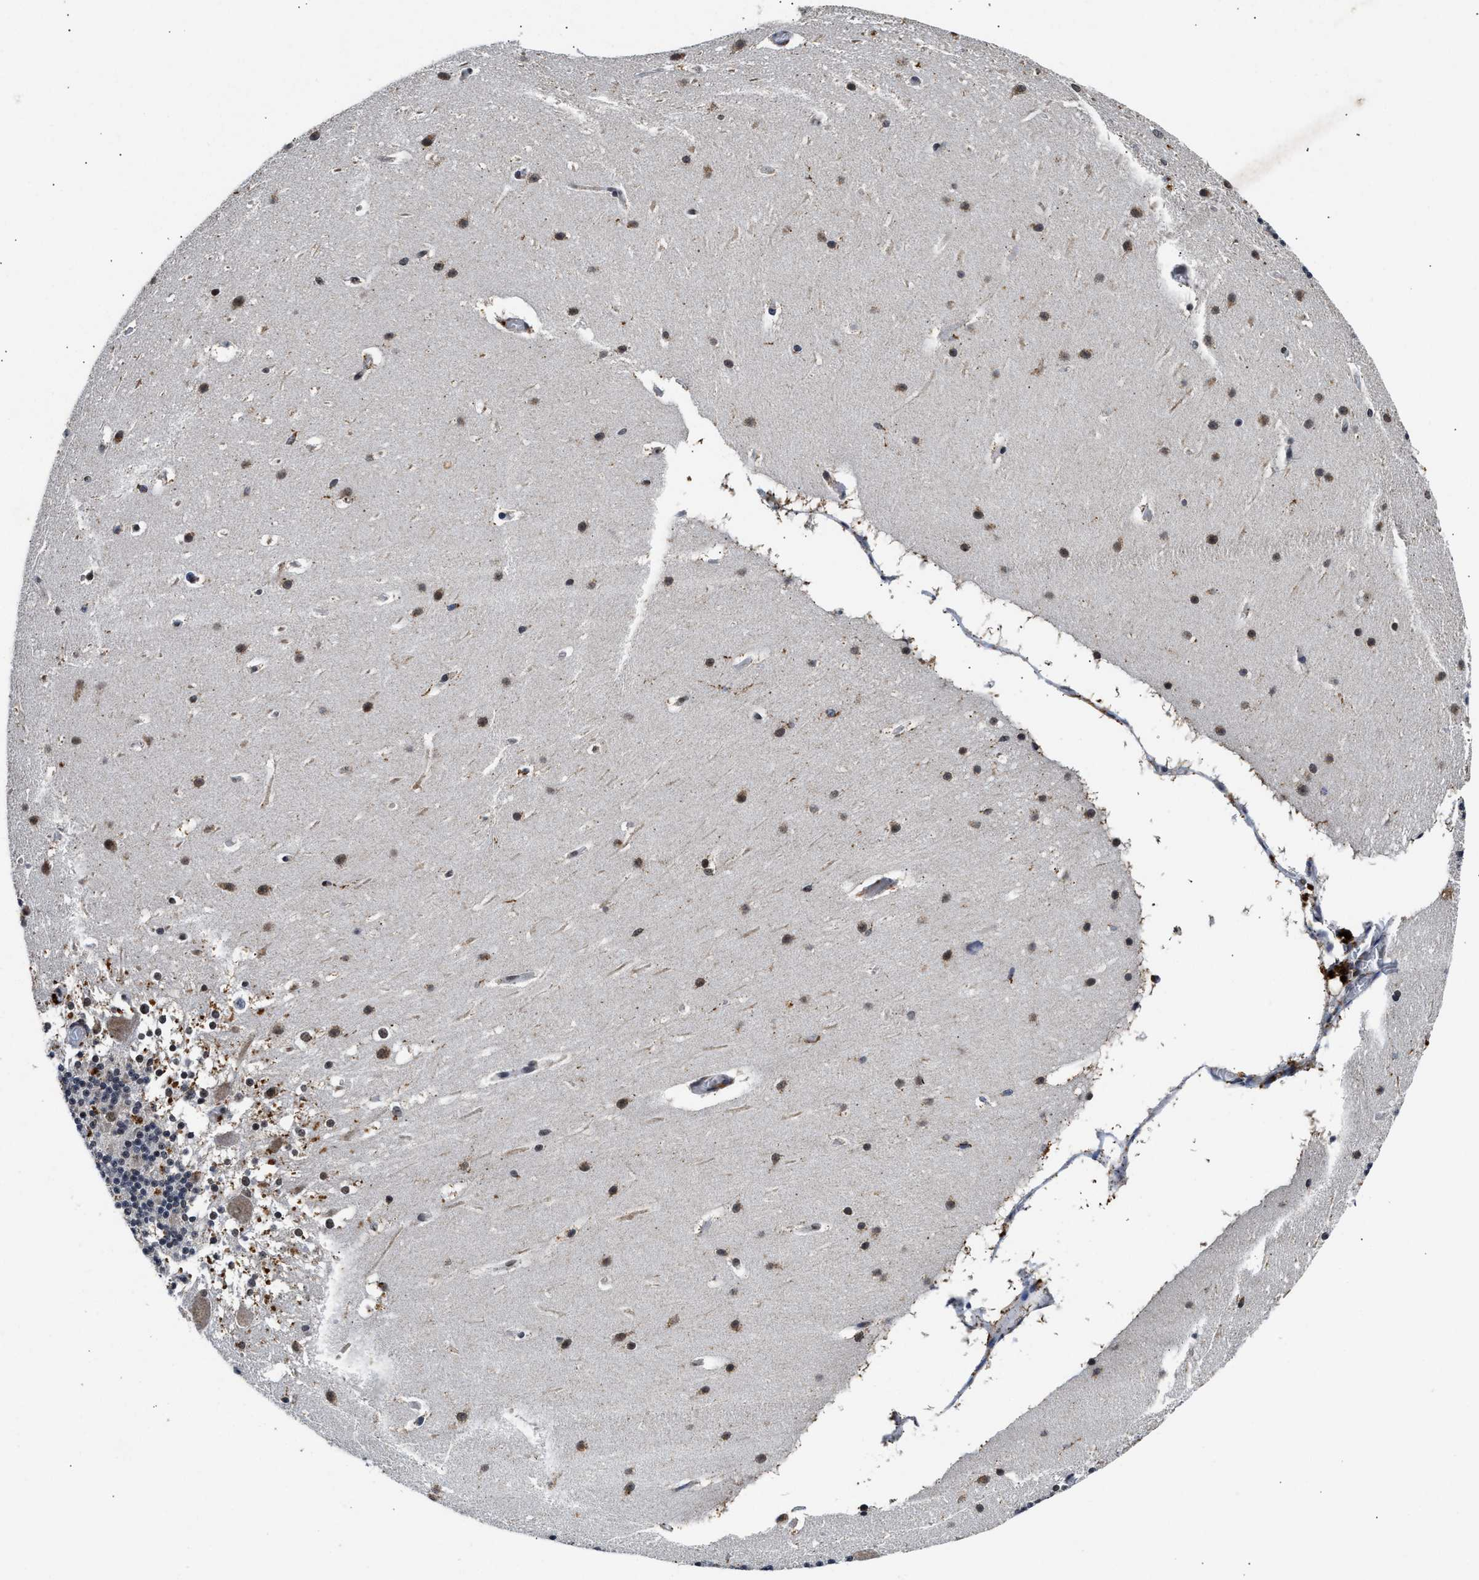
{"staining": {"intensity": "weak", "quantity": "25%-75%", "location": "nuclear"}, "tissue": "cerebellum", "cell_type": "Cells in granular layer", "image_type": "normal", "snomed": [{"axis": "morphology", "description": "Normal tissue, NOS"}, {"axis": "topography", "description": "Cerebellum"}], "caption": "A low amount of weak nuclear positivity is appreciated in about 25%-75% of cells in granular layer in normal cerebellum.", "gene": "ACOX1", "patient": {"sex": "female", "age": 19}}